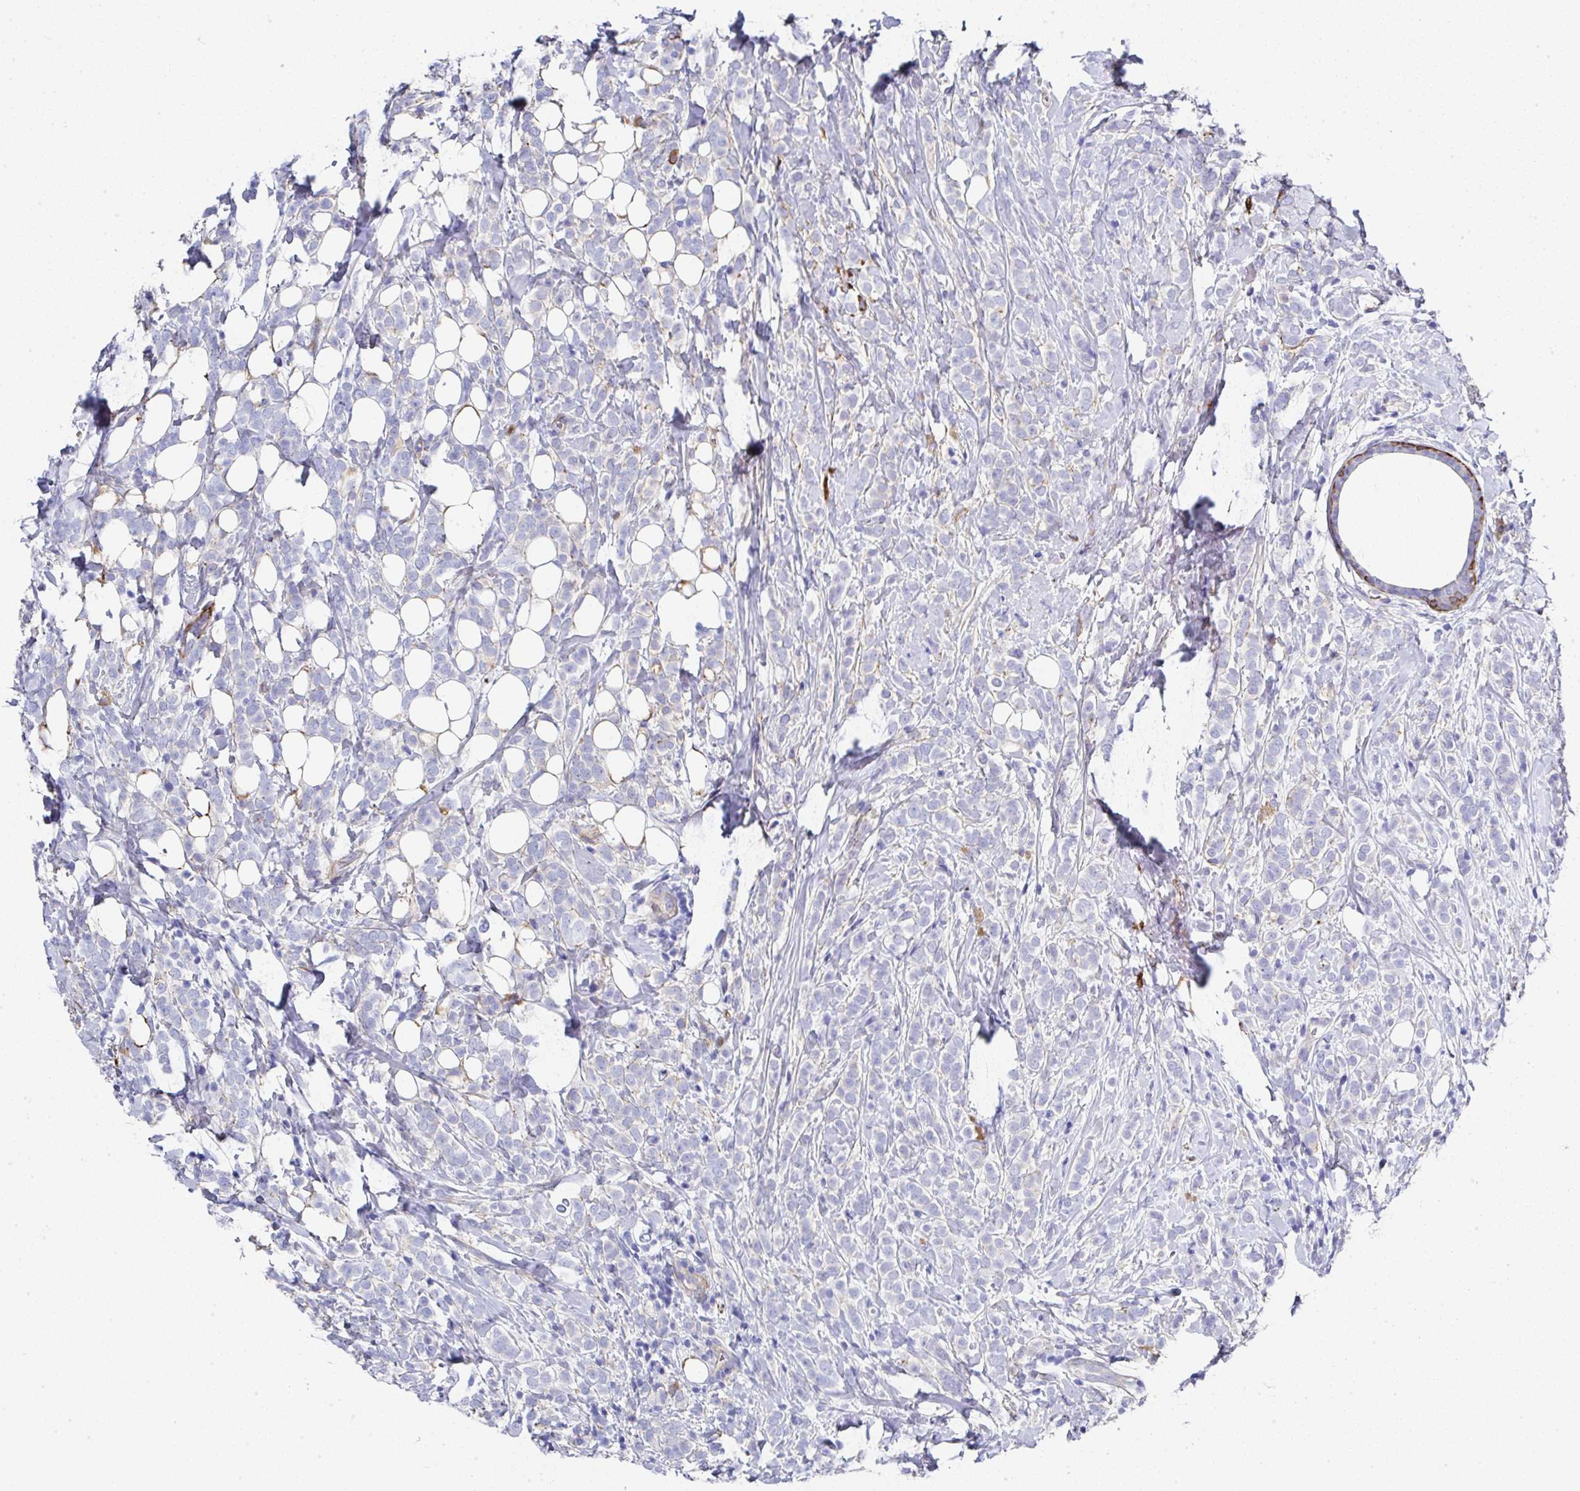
{"staining": {"intensity": "negative", "quantity": "none", "location": "none"}, "tissue": "breast cancer", "cell_type": "Tumor cells", "image_type": "cancer", "snomed": [{"axis": "morphology", "description": "Lobular carcinoma"}, {"axis": "topography", "description": "Breast"}], "caption": "A high-resolution histopathology image shows immunohistochemistry staining of breast cancer, which displays no significant staining in tumor cells.", "gene": "PPFIA4", "patient": {"sex": "female", "age": 49}}